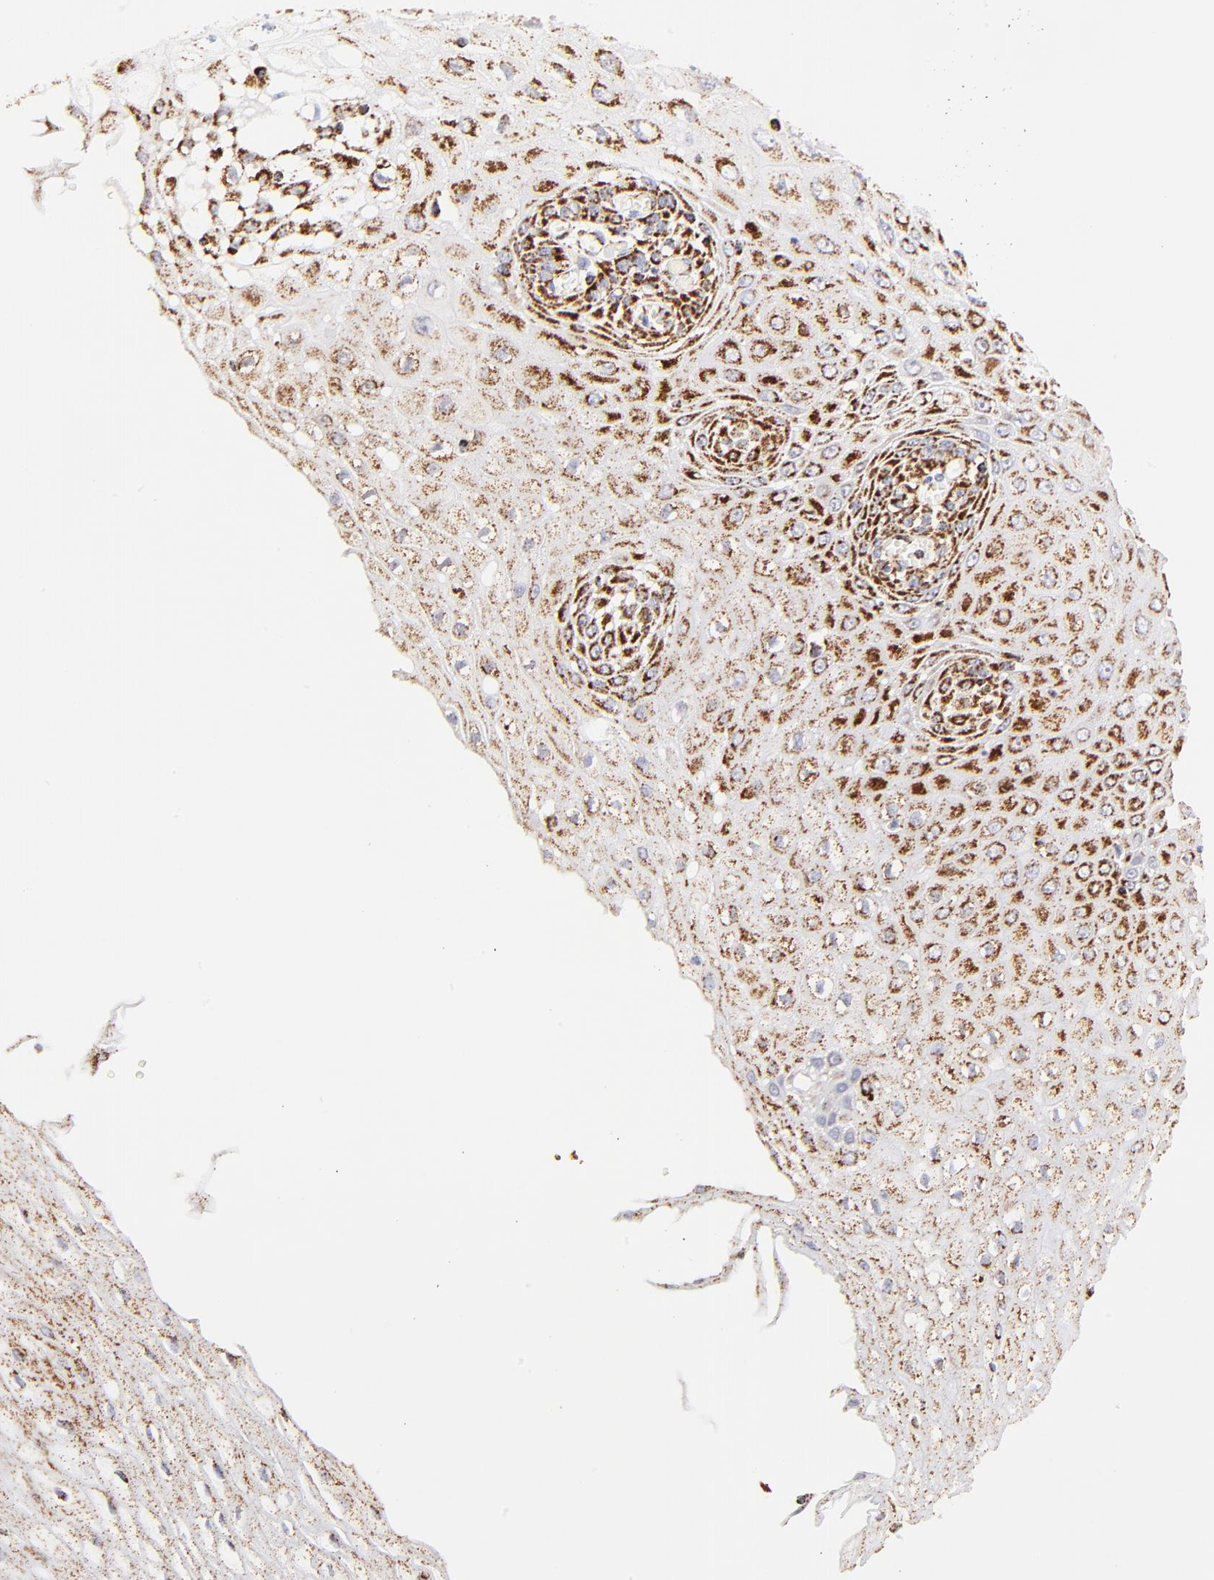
{"staining": {"intensity": "moderate", "quantity": "25%-75%", "location": "cytoplasmic/membranous"}, "tissue": "esophagus", "cell_type": "Squamous epithelial cells", "image_type": "normal", "snomed": [{"axis": "morphology", "description": "Normal tissue, NOS"}, {"axis": "morphology", "description": "Squamous cell carcinoma, NOS"}, {"axis": "topography", "description": "Esophagus"}], "caption": "DAB immunohistochemical staining of unremarkable esophagus reveals moderate cytoplasmic/membranous protein expression in about 25%-75% of squamous epithelial cells.", "gene": "COX4I1", "patient": {"sex": "male", "age": 65}}